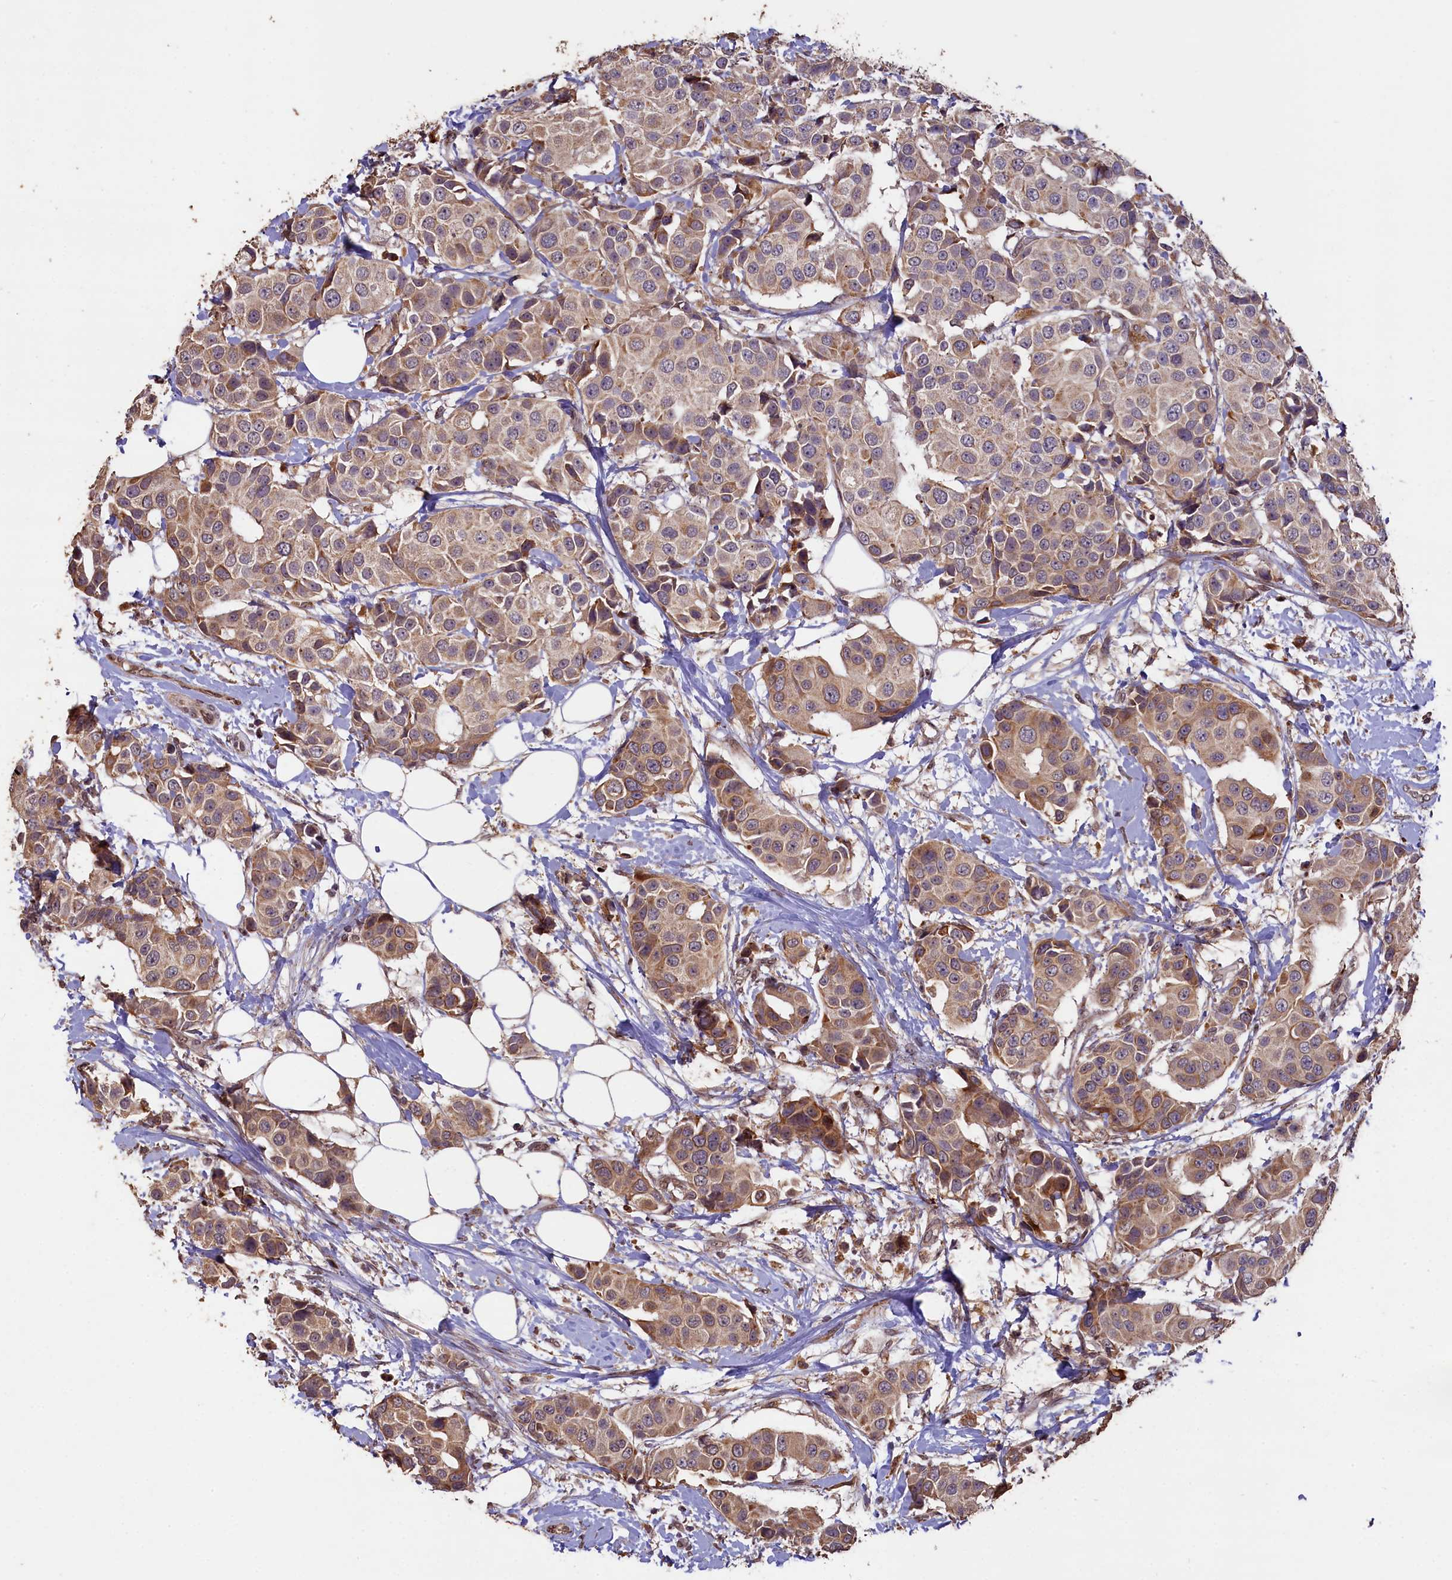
{"staining": {"intensity": "moderate", "quantity": ">75%", "location": "cytoplasmic/membranous"}, "tissue": "breast cancer", "cell_type": "Tumor cells", "image_type": "cancer", "snomed": [{"axis": "morphology", "description": "Normal tissue, NOS"}, {"axis": "morphology", "description": "Duct carcinoma"}, {"axis": "topography", "description": "Breast"}], "caption": "Breast infiltrating ductal carcinoma stained with a protein marker displays moderate staining in tumor cells.", "gene": "SLC38A7", "patient": {"sex": "female", "age": 39}}